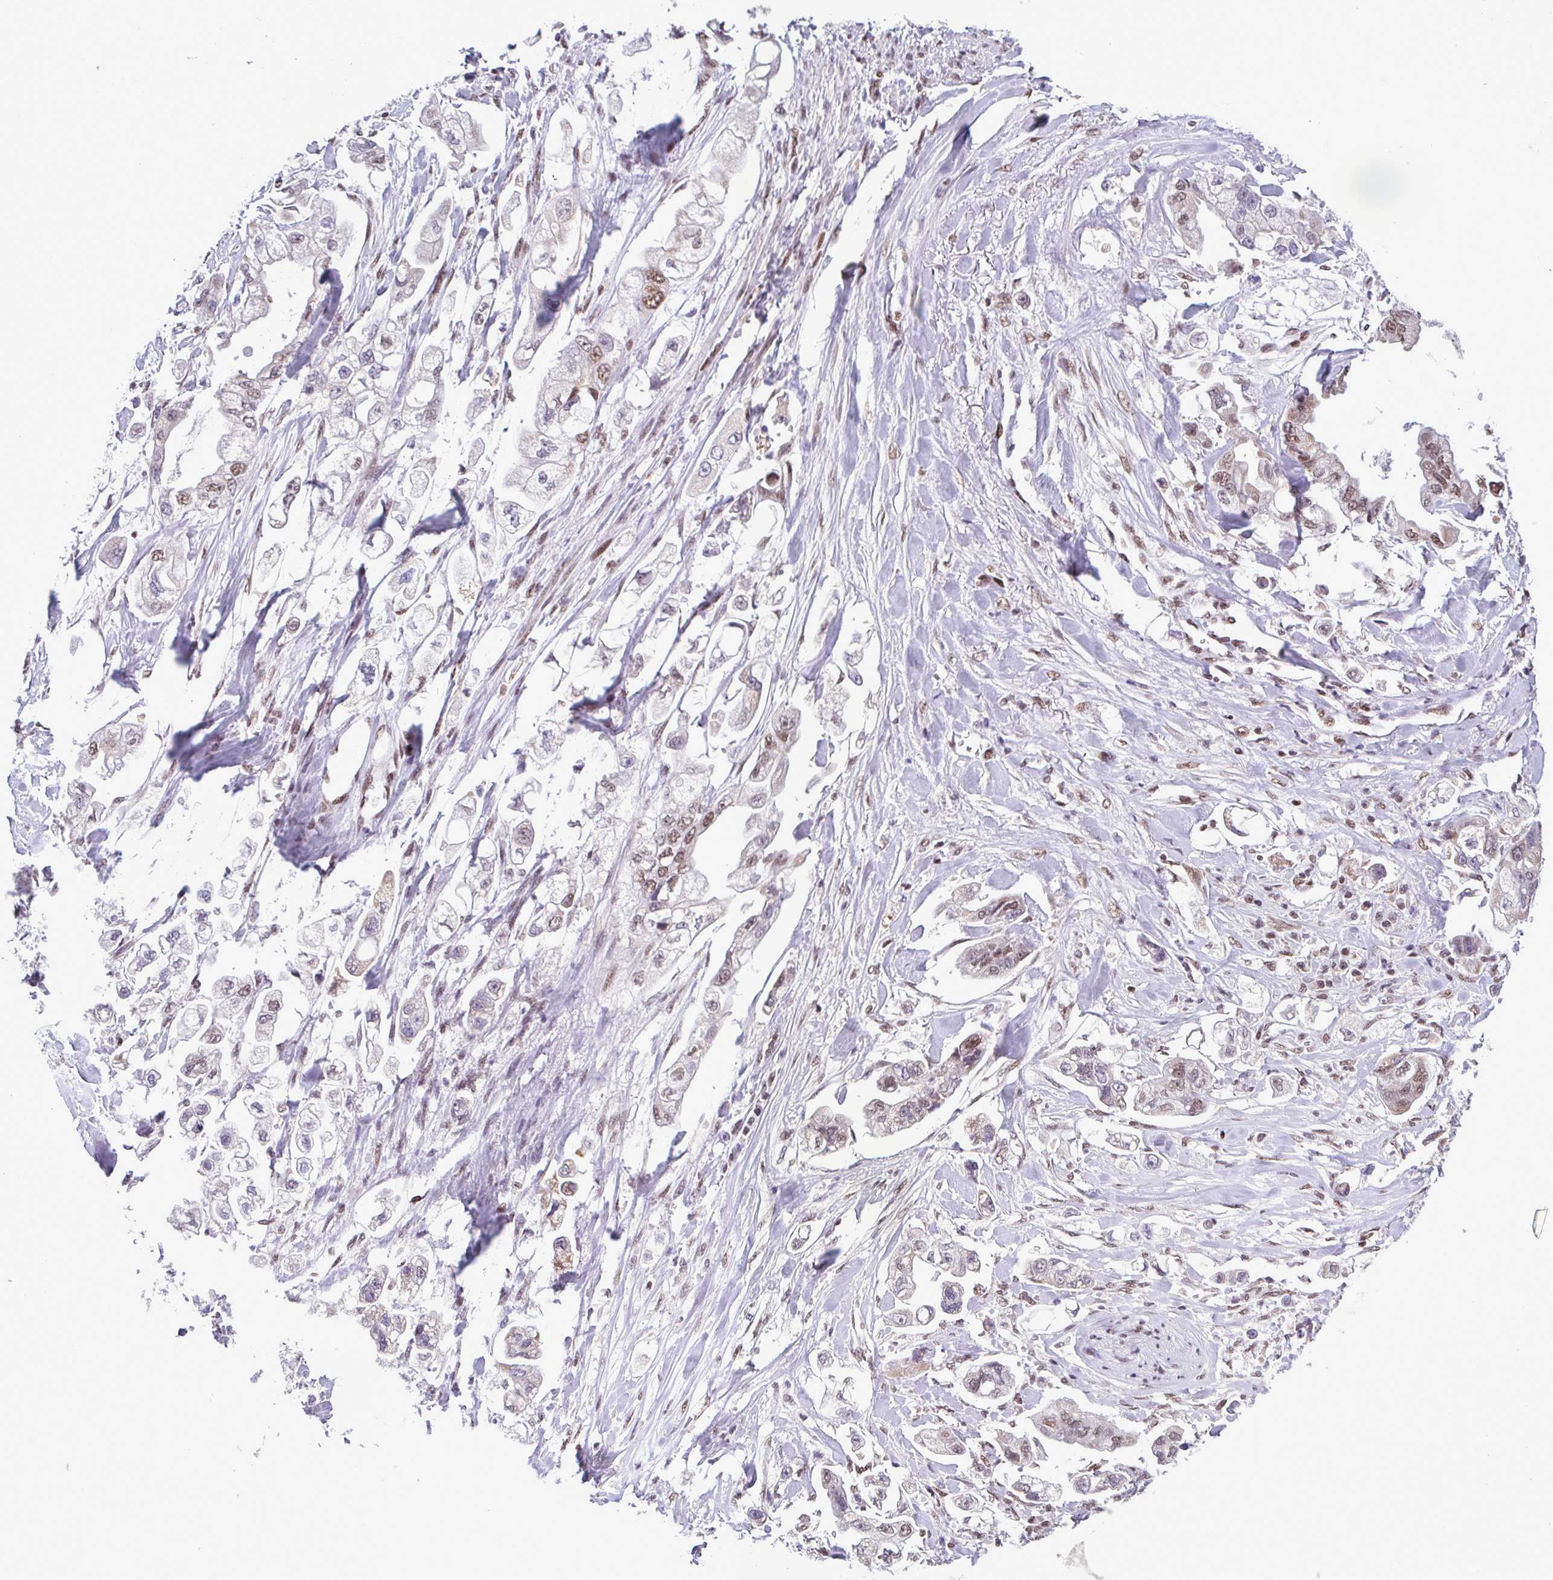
{"staining": {"intensity": "moderate", "quantity": "<25%", "location": "nuclear"}, "tissue": "stomach cancer", "cell_type": "Tumor cells", "image_type": "cancer", "snomed": [{"axis": "morphology", "description": "Adenocarcinoma, NOS"}, {"axis": "topography", "description": "Stomach"}], "caption": "Immunohistochemical staining of stomach cancer (adenocarcinoma) shows low levels of moderate nuclear protein positivity in about <25% of tumor cells.", "gene": "TIMM21", "patient": {"sex": "male", "age": 62}}